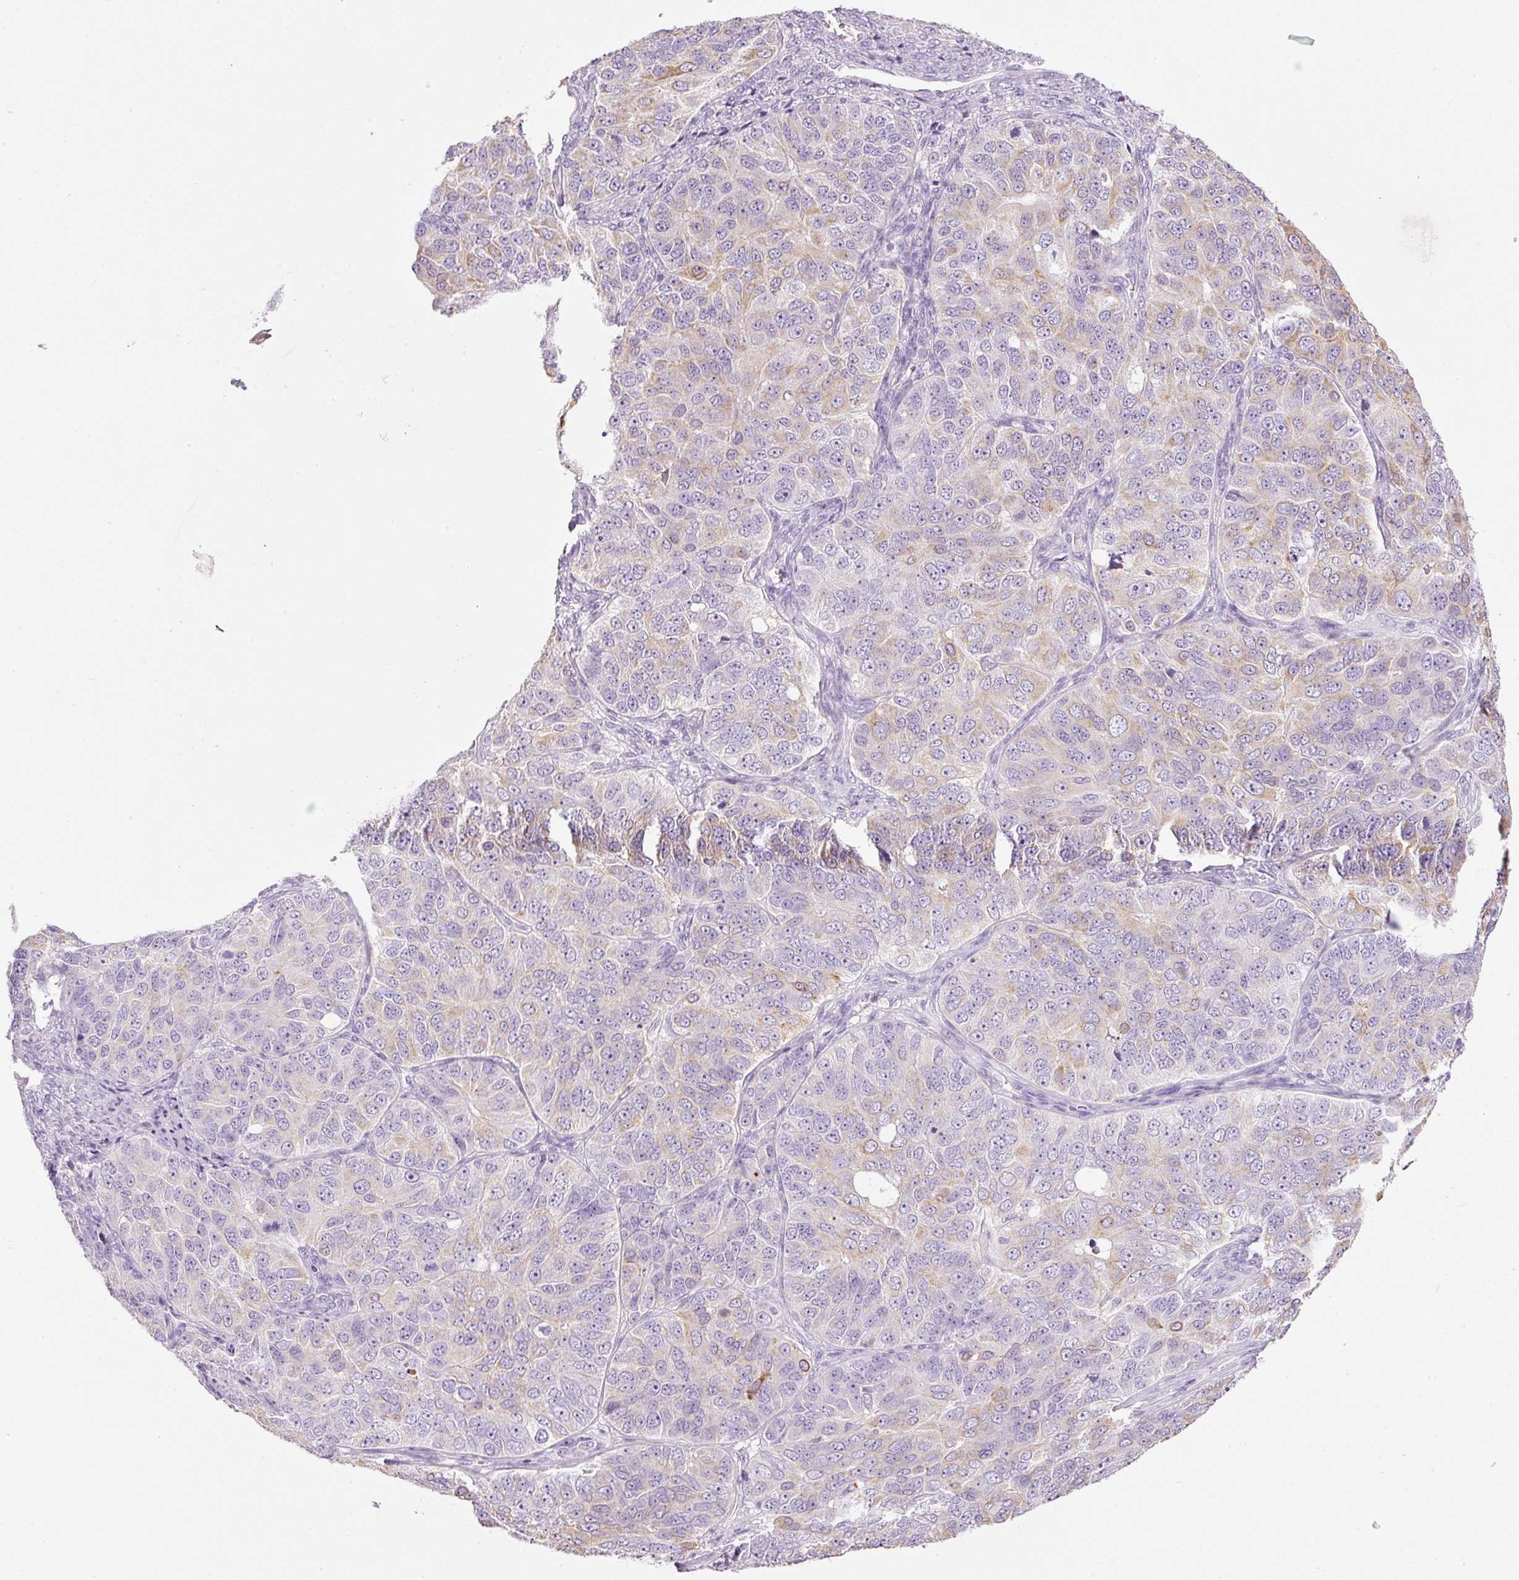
{"staining": {"intensity": "weak", "quantity": "25%-75%", "location": "cytoplasmic/membranous"}, "tissue": "ovarian cancer", "cell_type": "Tumor cells", "image_type": "cancer", "snomed": [{"axis": "morphology", "description": "Carcinoma, endometroid"}, {"axis": "topography", "description": "Ovary"}], "caption": "Endometroid carcinoma (ovarian) was stained to show a protein in brown. There is low levels of weak cytoplasmic/membranous staining in about 25%-75% of tumor cells.", "gene": "CARD16", "patient": {"sex": "female", "age": 51}}